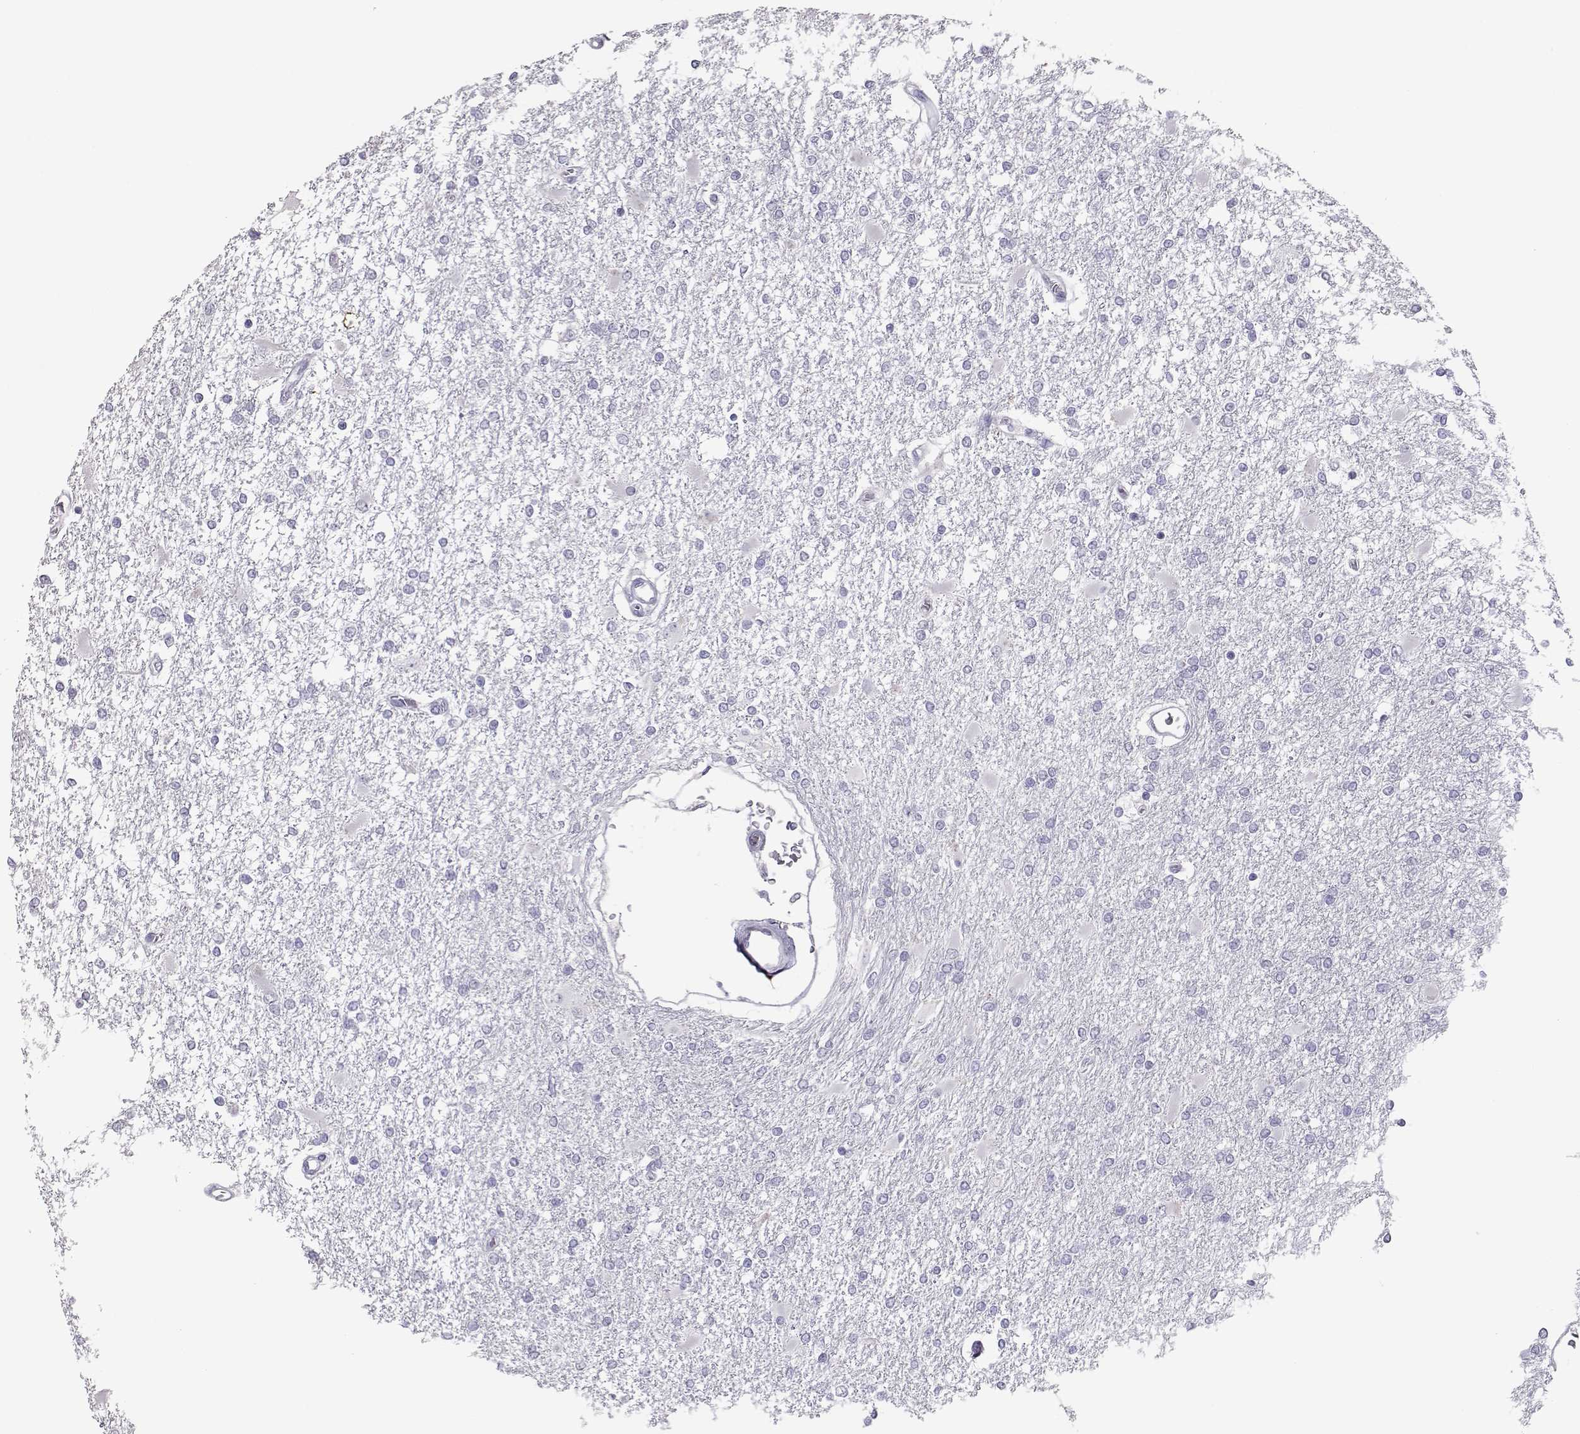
{"staining": {"intensity": "negative", "quantity": "none", "location": "none"}, "tissue": "glioma", "cell_type": "Tumor cells", "image_type": "cancer", "snomed": [{"axis": "morphology", "description": "Glioma, malignant, High grade"}, {"axis": "topography", "description": "Cerebral cortex"}], "caption": "High magnification brightfield microscopy of glioma stained with DAB (brown) and counterstained with hematoxylin (blue): tumor cells show no significant expression.", "gene": "PMCH", "patient": {"sex": "male", "age": 79}}